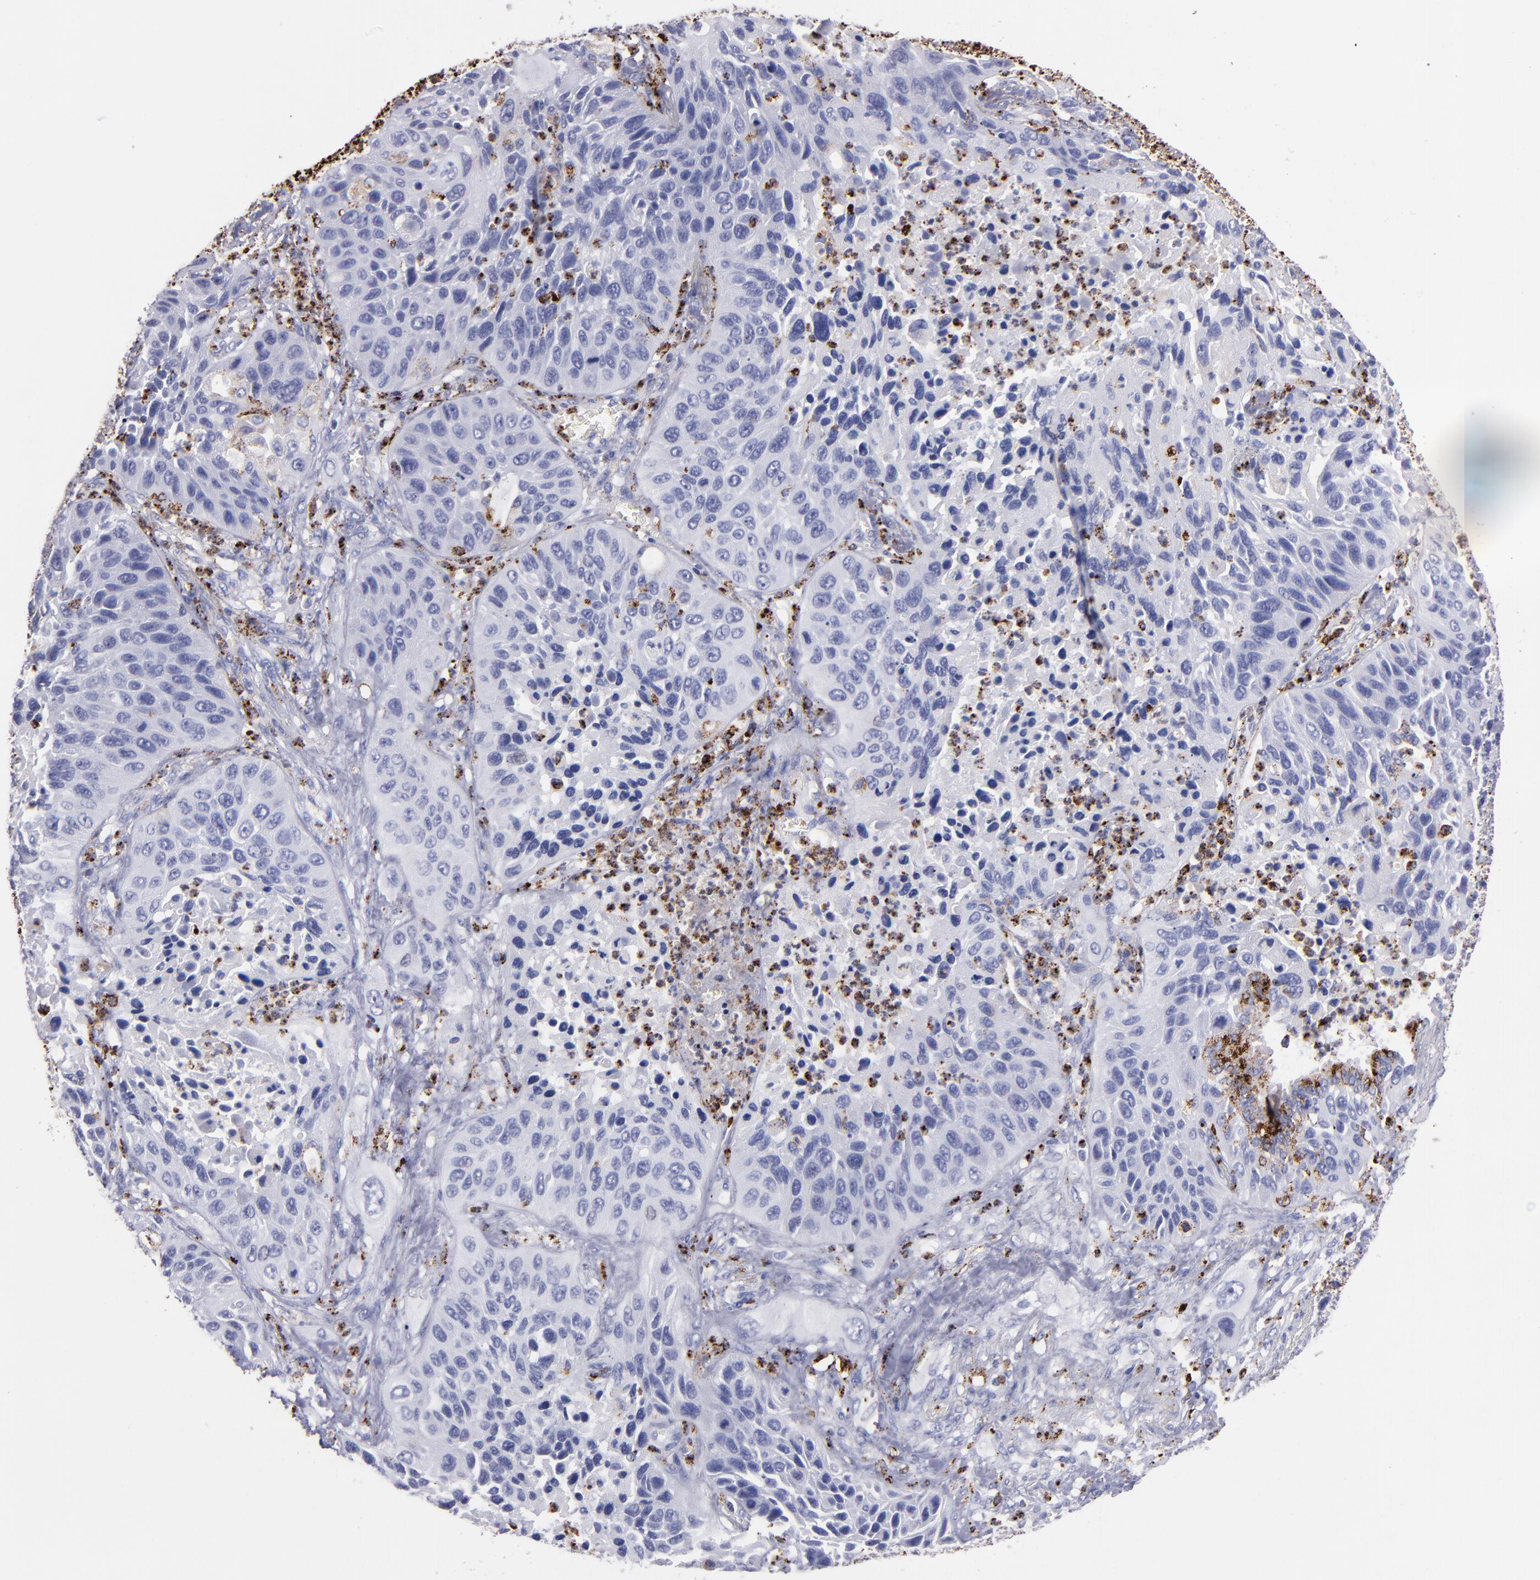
{"staining": {"intensity": "negative", "quantity": "none", "location": "none"}, "tissue": "lung cancer", "cell_type": "Tumor cells", "image_type": "cancer", "snomed": [{"axis": "morphology", "description": "Squamous cell carcinoma, NOS"}, {"axis": "topography", "description": "Lung"}], "caption": "Tumor cells are negative for protein expression in human squamous cell carcinoma (lung).", "gene": "CTSS", "patient": {"sex": "female", "age": 76}}